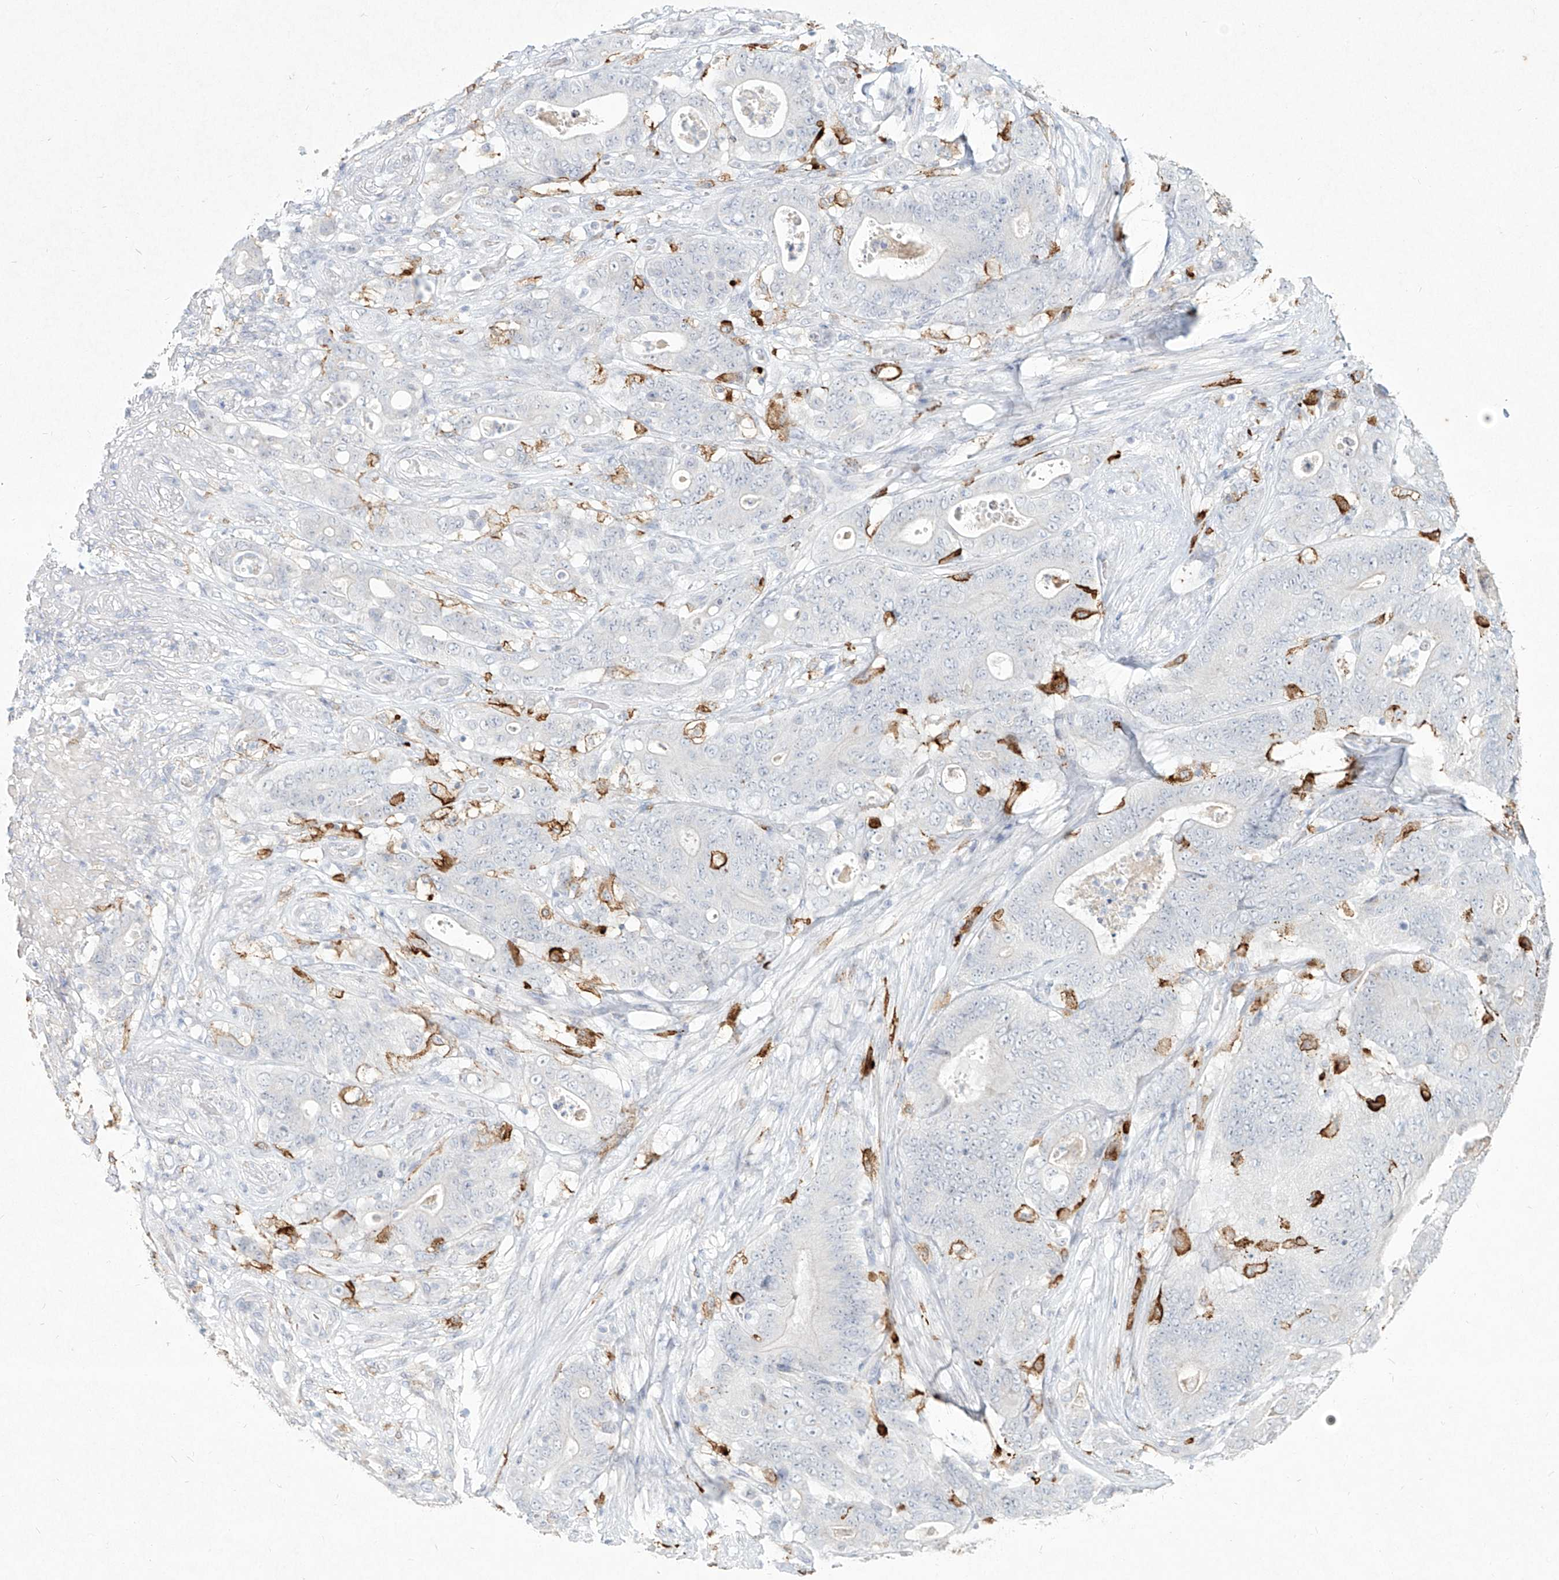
{"staining": {"intensity": "negative", "quantity": "none", "location": "none"}, "tissue": "stomach cancer", "cell_type": "Tumor cells", "image_type": "cancer", "snomed": [{"axis": "morphology", "description": "Adenocarcinoma, NOS"}, {"axis": "topography", "description": "Stomach"}], "caption": "DAB (3,3'-diaminobenzidine) immunohistochemical staining of adenocarcinoma (stomach) exhibits no significant staining in tumor cells. The staining is performed using DAB brown chromogen with nuclei counter-stained in using hematoxylin.", "gene": "CD209", "patient": {"sex": "female", "age": 73}}